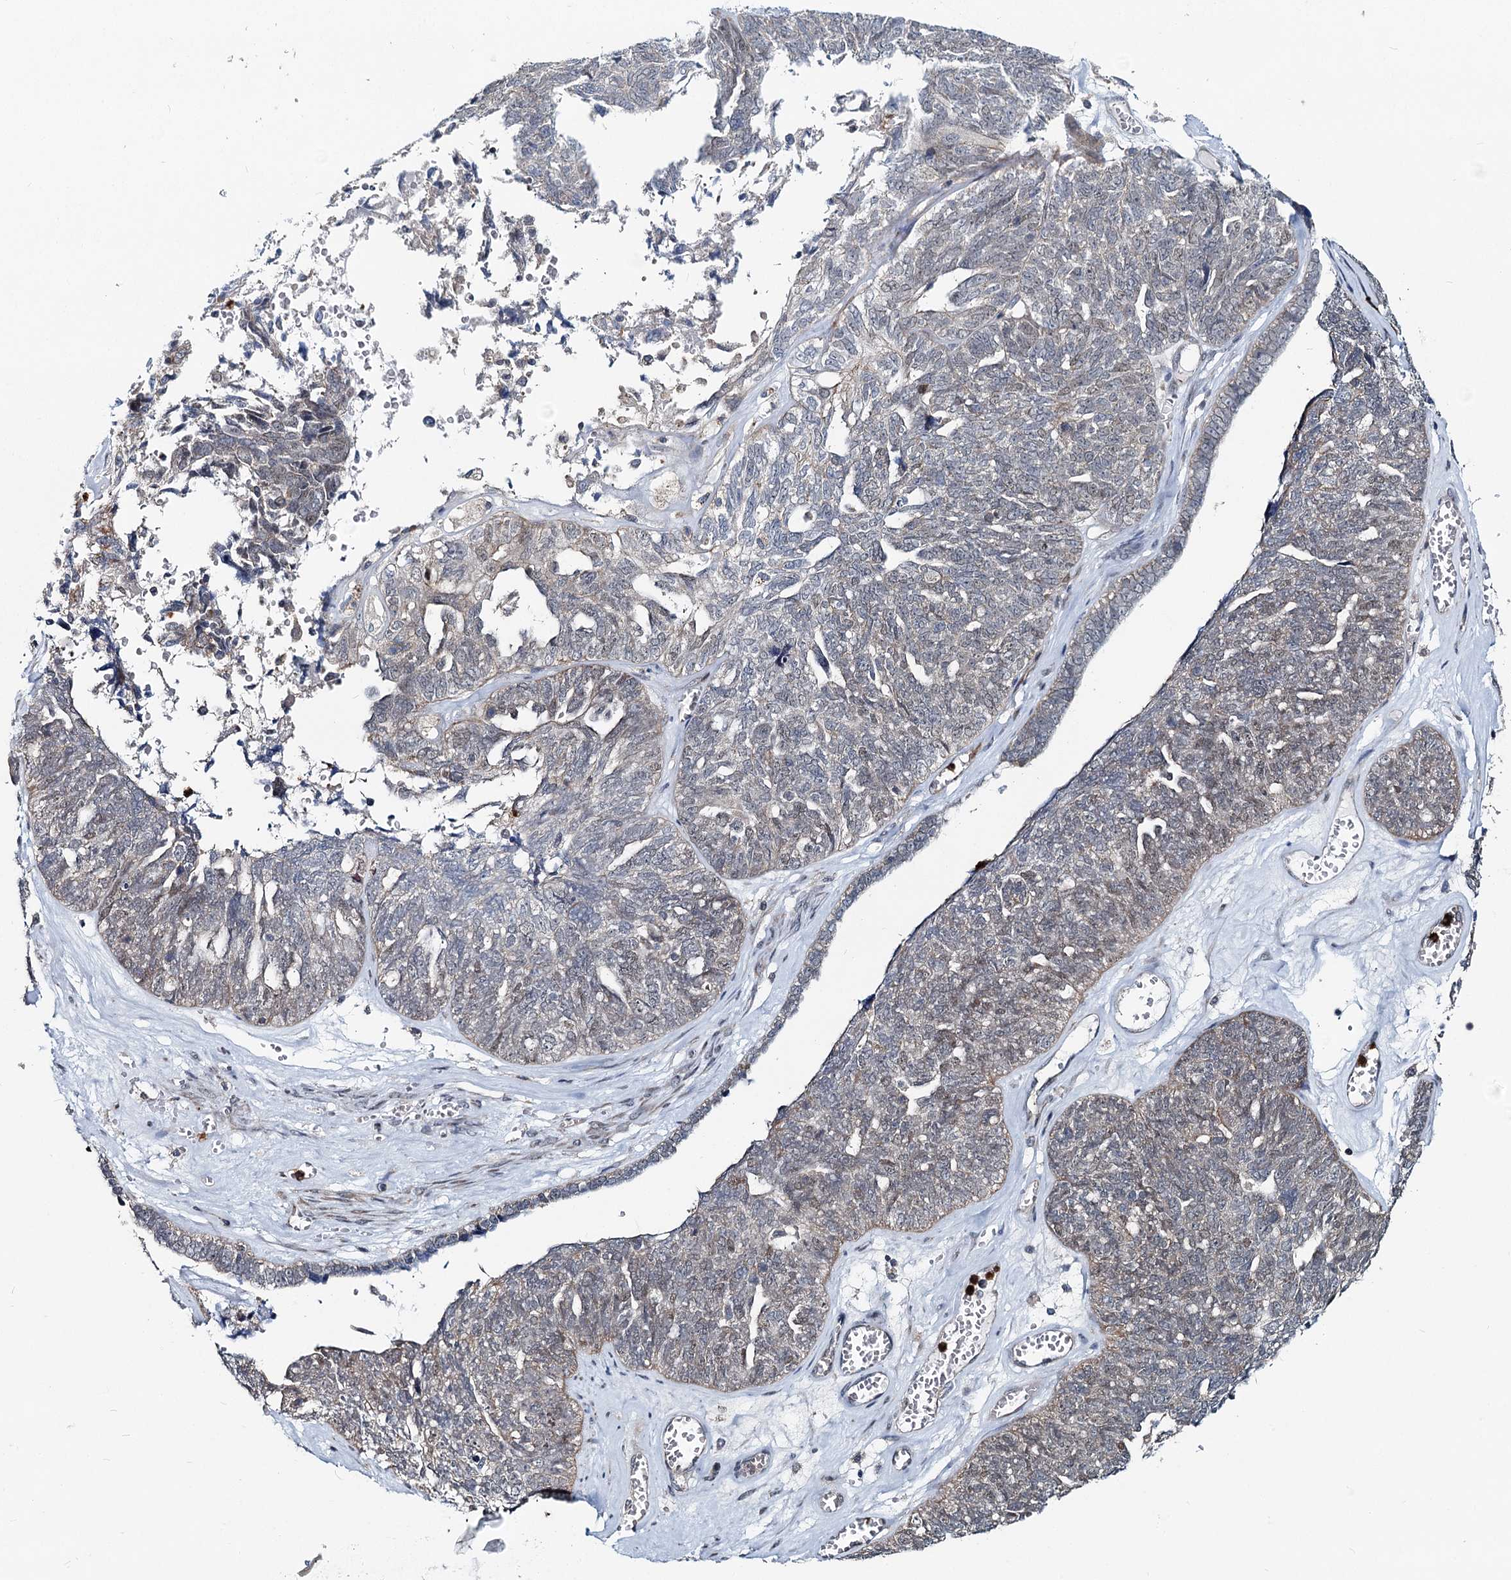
{"staining": {"intensity": "weak", "quantity": "<25%", "location": "cytoplasmic/membranous"}, "tissue": "ovarian cancer", "cell_type": "Tumor cells", "image_type": "cancer", "snomed": [{"axis": "morphology", "description": "Cystadenocarcinoma, serous, NOS"}, {"axis": "topography", "description": "Ovary"}], "caption": "Ovarian serous cystadenocarcinoma stained for a protein using immunohistochemistry (IHC) exhibits no expression tumor cells.", "gene": "ADCY2", "patient": {"sex": "female", "age": 79}}